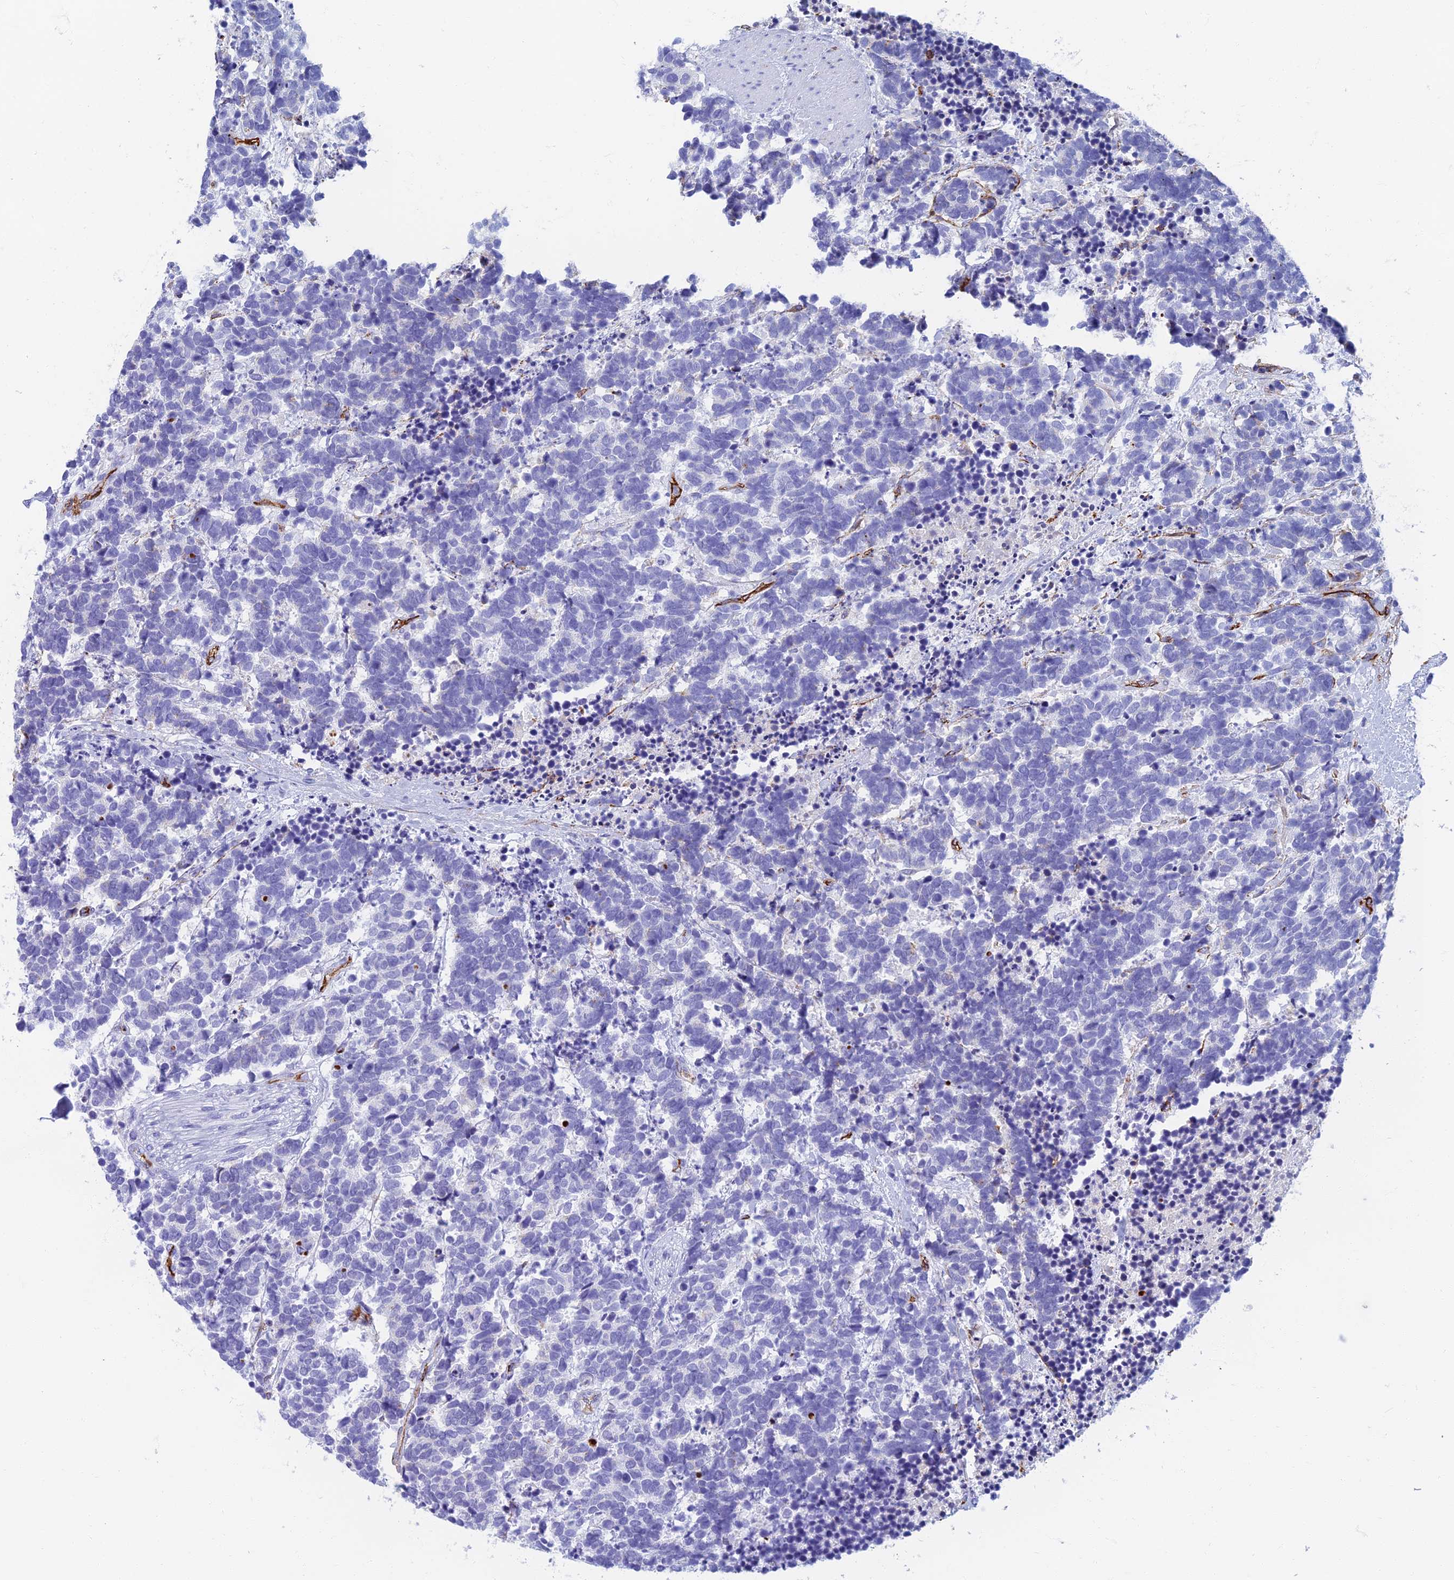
{"staining": {"intensity": "negative", "quantity": "none", "location": "none"}, "tissue": "carcinoid", "cell_type": "Tumor cells", "image_type": "cancer", "snomed": [{"axis": "morphology", "description": "Carcinoma, NOS"}, {"axis": "morphology", "description": "Carcinoid, malignant, NOS"}, {"axis": "topography", "description": "Prostate"}], "caption": "The image reveals no significant positivity in tumor cells of carcinoid.", "gene": "ETFRF1", "patient": {"sex": "male", "age": 57}}